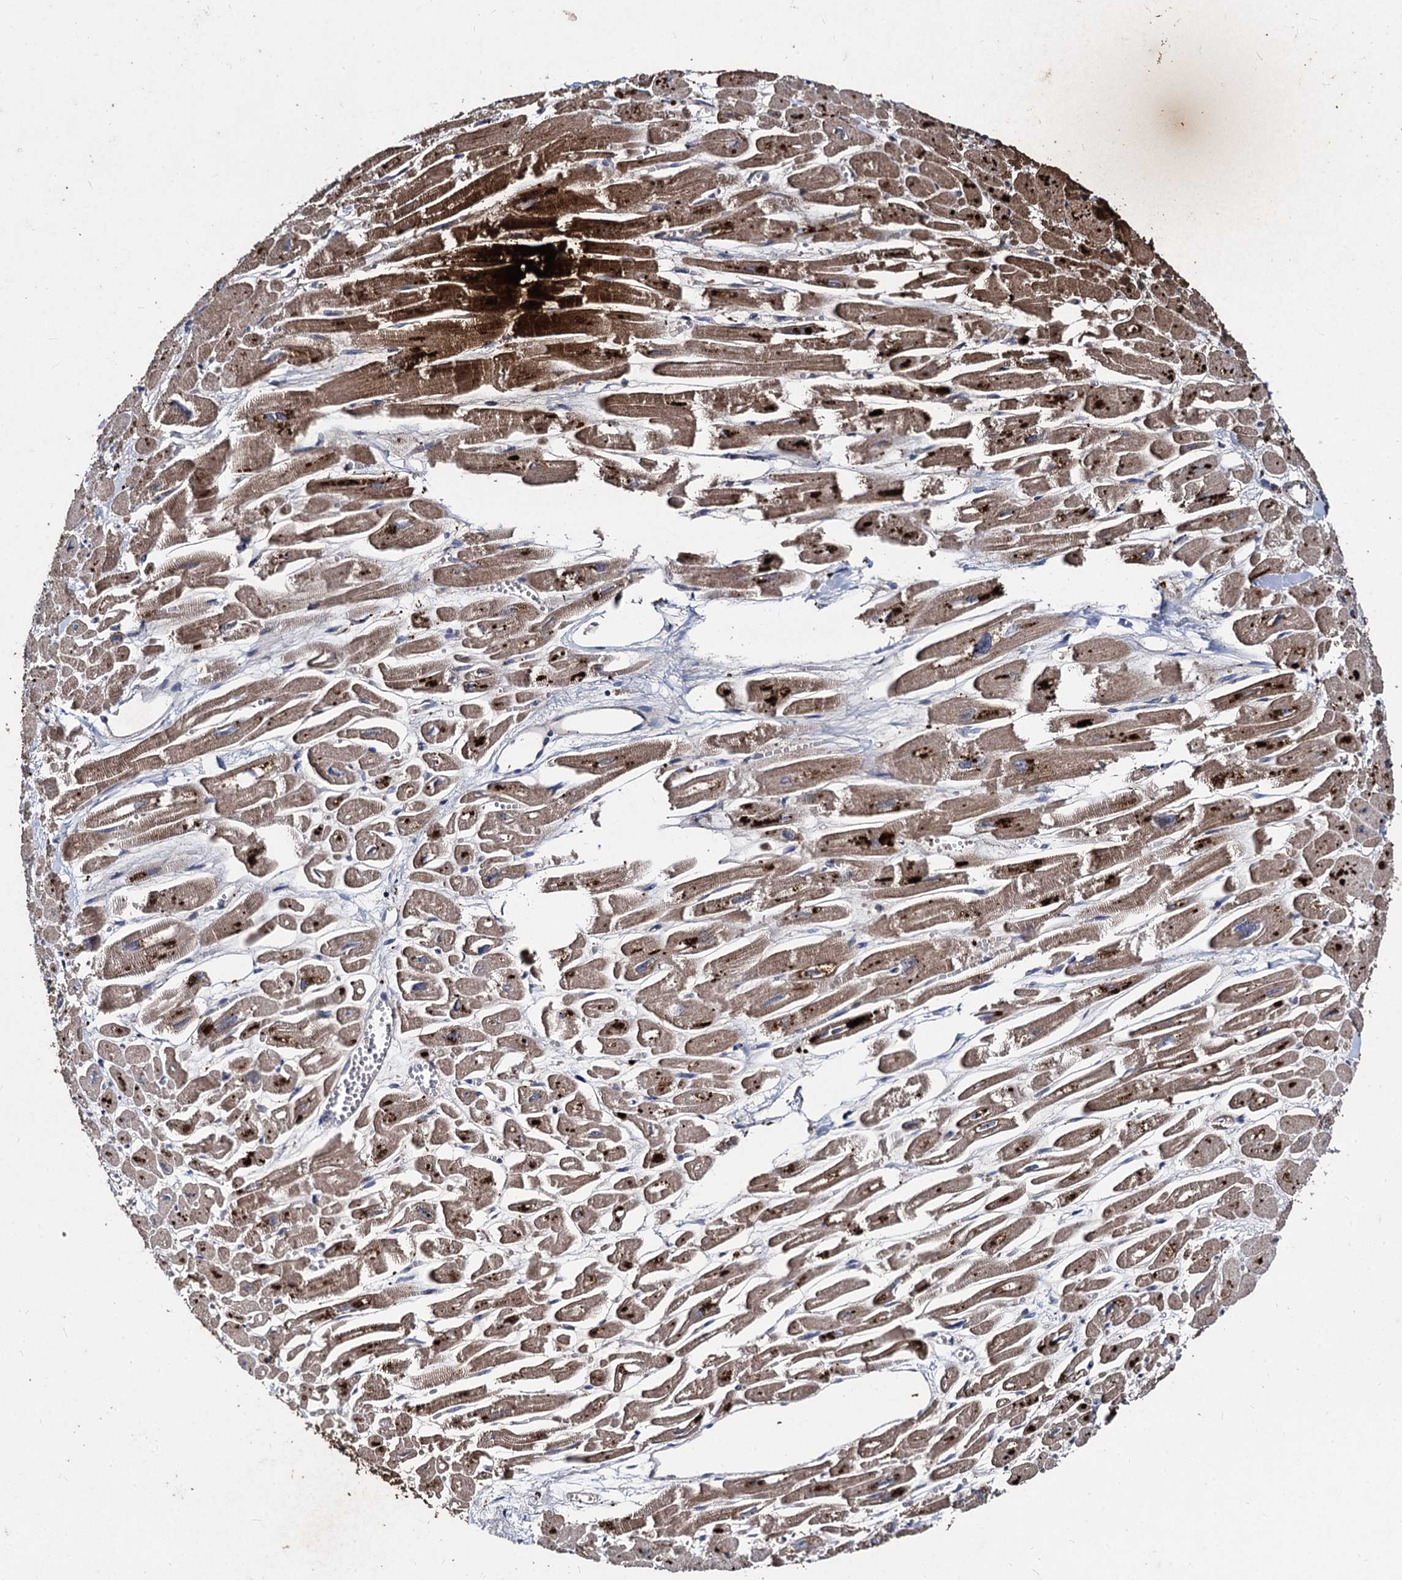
{"staining": {"intensity": "moderate", "quantity": ">75%", "location": "cytoplasmic/membranous"}, "tissue": "heart muscle", "cell_type": "Cardiomyocytes", "image_type": "normal", "snomed": [{"axis": "morphology", "description": "Normal tissue, NOS"}, {"axis": "topography", "description": "Heart"}], "caption": "This photomicrograph reveals IHC staining of benign heart muscle, with medium moderate cytoplasmic/membranous expression in about >75% of cardiomyocytes.", "gene": "BCL2L2", "patient": {"sex": "male", "age": 54}}